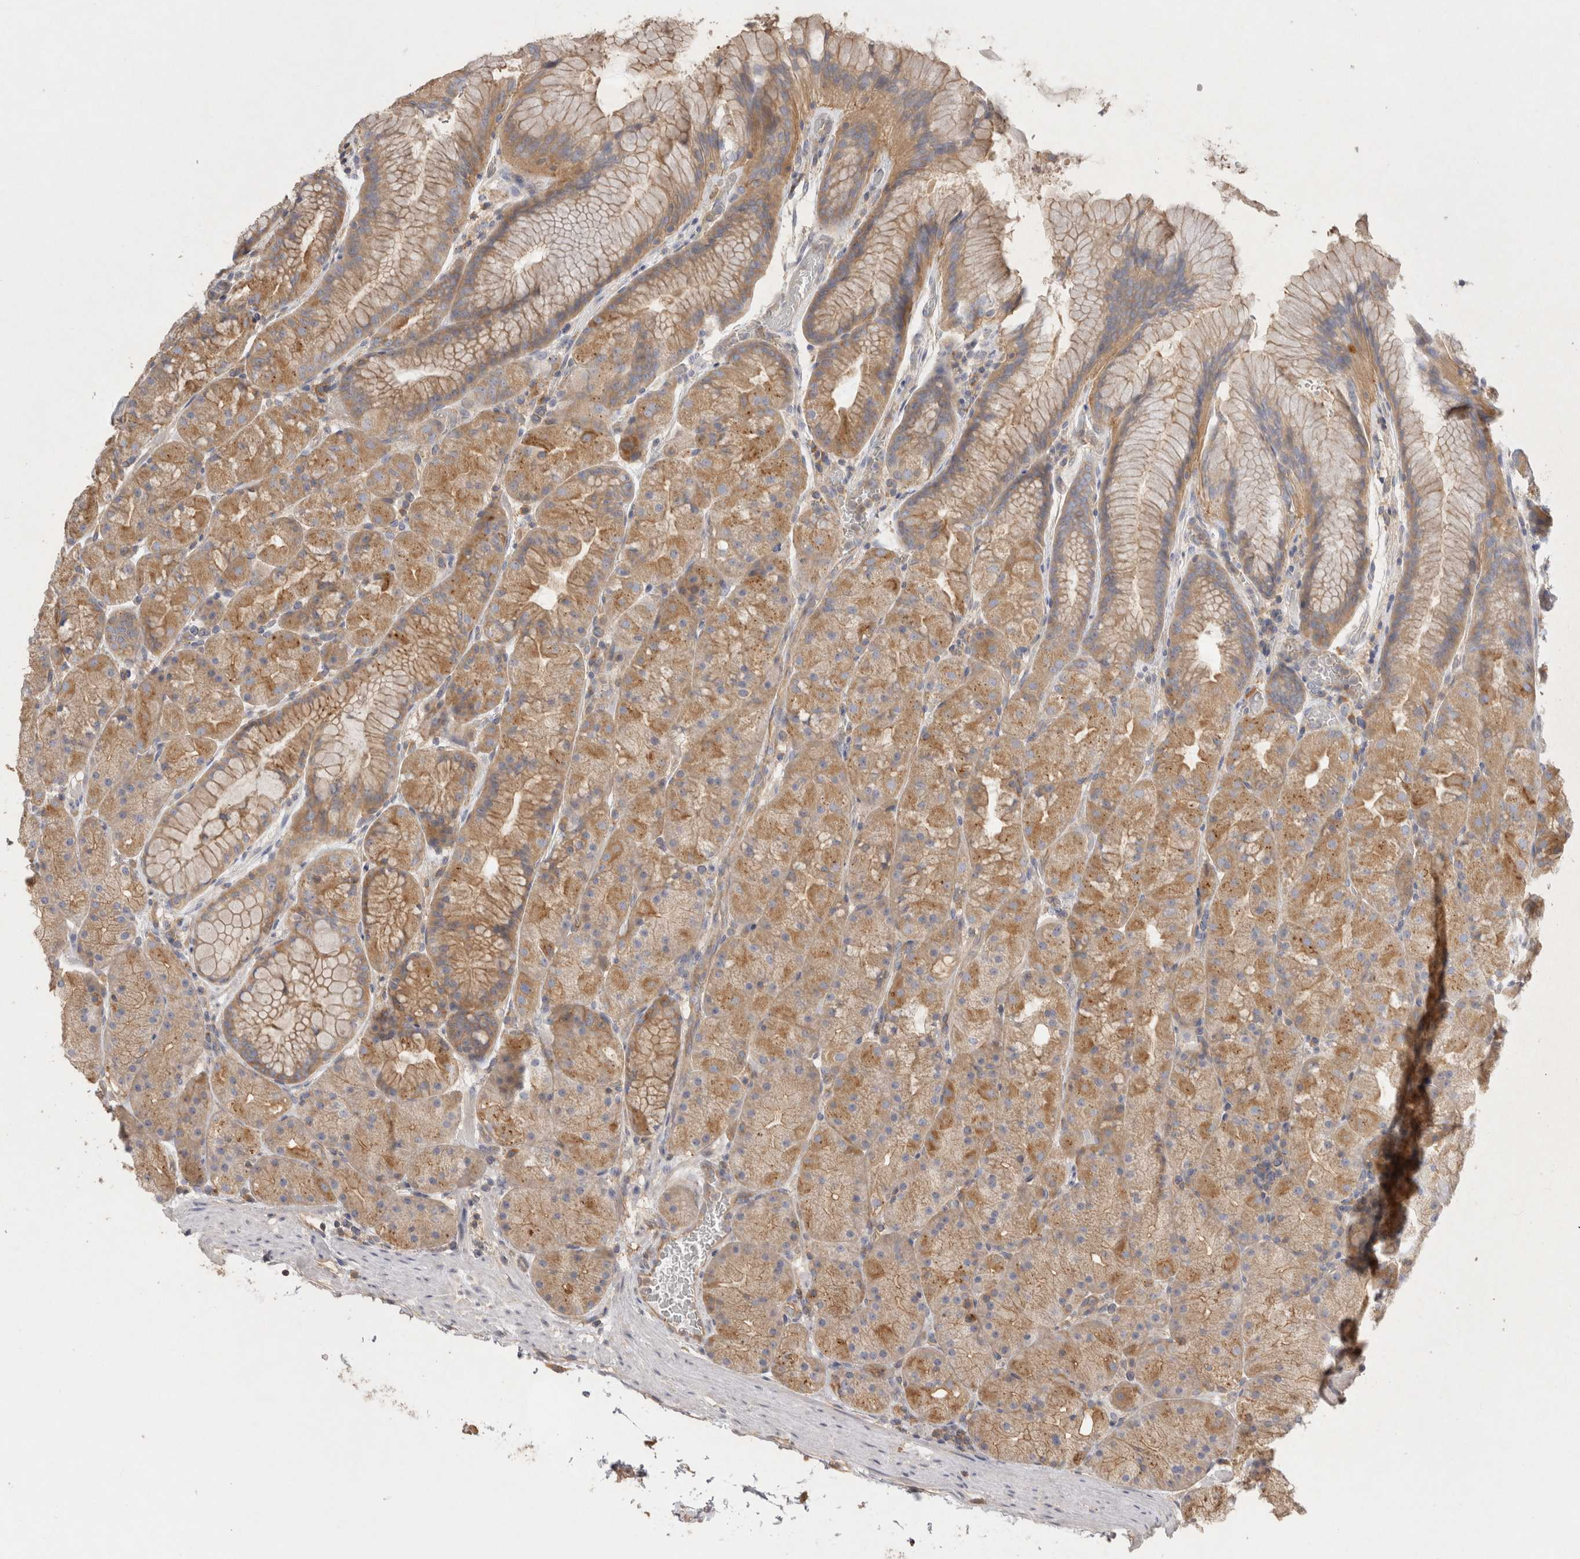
{"staining": {"intensity": "moderate", "quantity": ">75%", "location": "cytoplasmic/membranous"}, "tissue": "stomach", "cell_type": "Glandular cells", "image_type": "normal", "snomed": [{"axis": "morphology", "description": "Normal tissue, NOS"}, {"axis": "topography", "description": "Stomach, upper"}, {"axis": "topography", "description": "Stomach"}], "caption": "Glandular cells demonstrate moderate cytoplasmic/membranous positivity in about >75% of cells in unremarkable stomach. (DAB (3,3'-diaminobenzidine) IHC, brown staining for protein, blue staining for nuclei).", "gene": "CHMP6", "patient": {"sex": "male", "age": 48}}